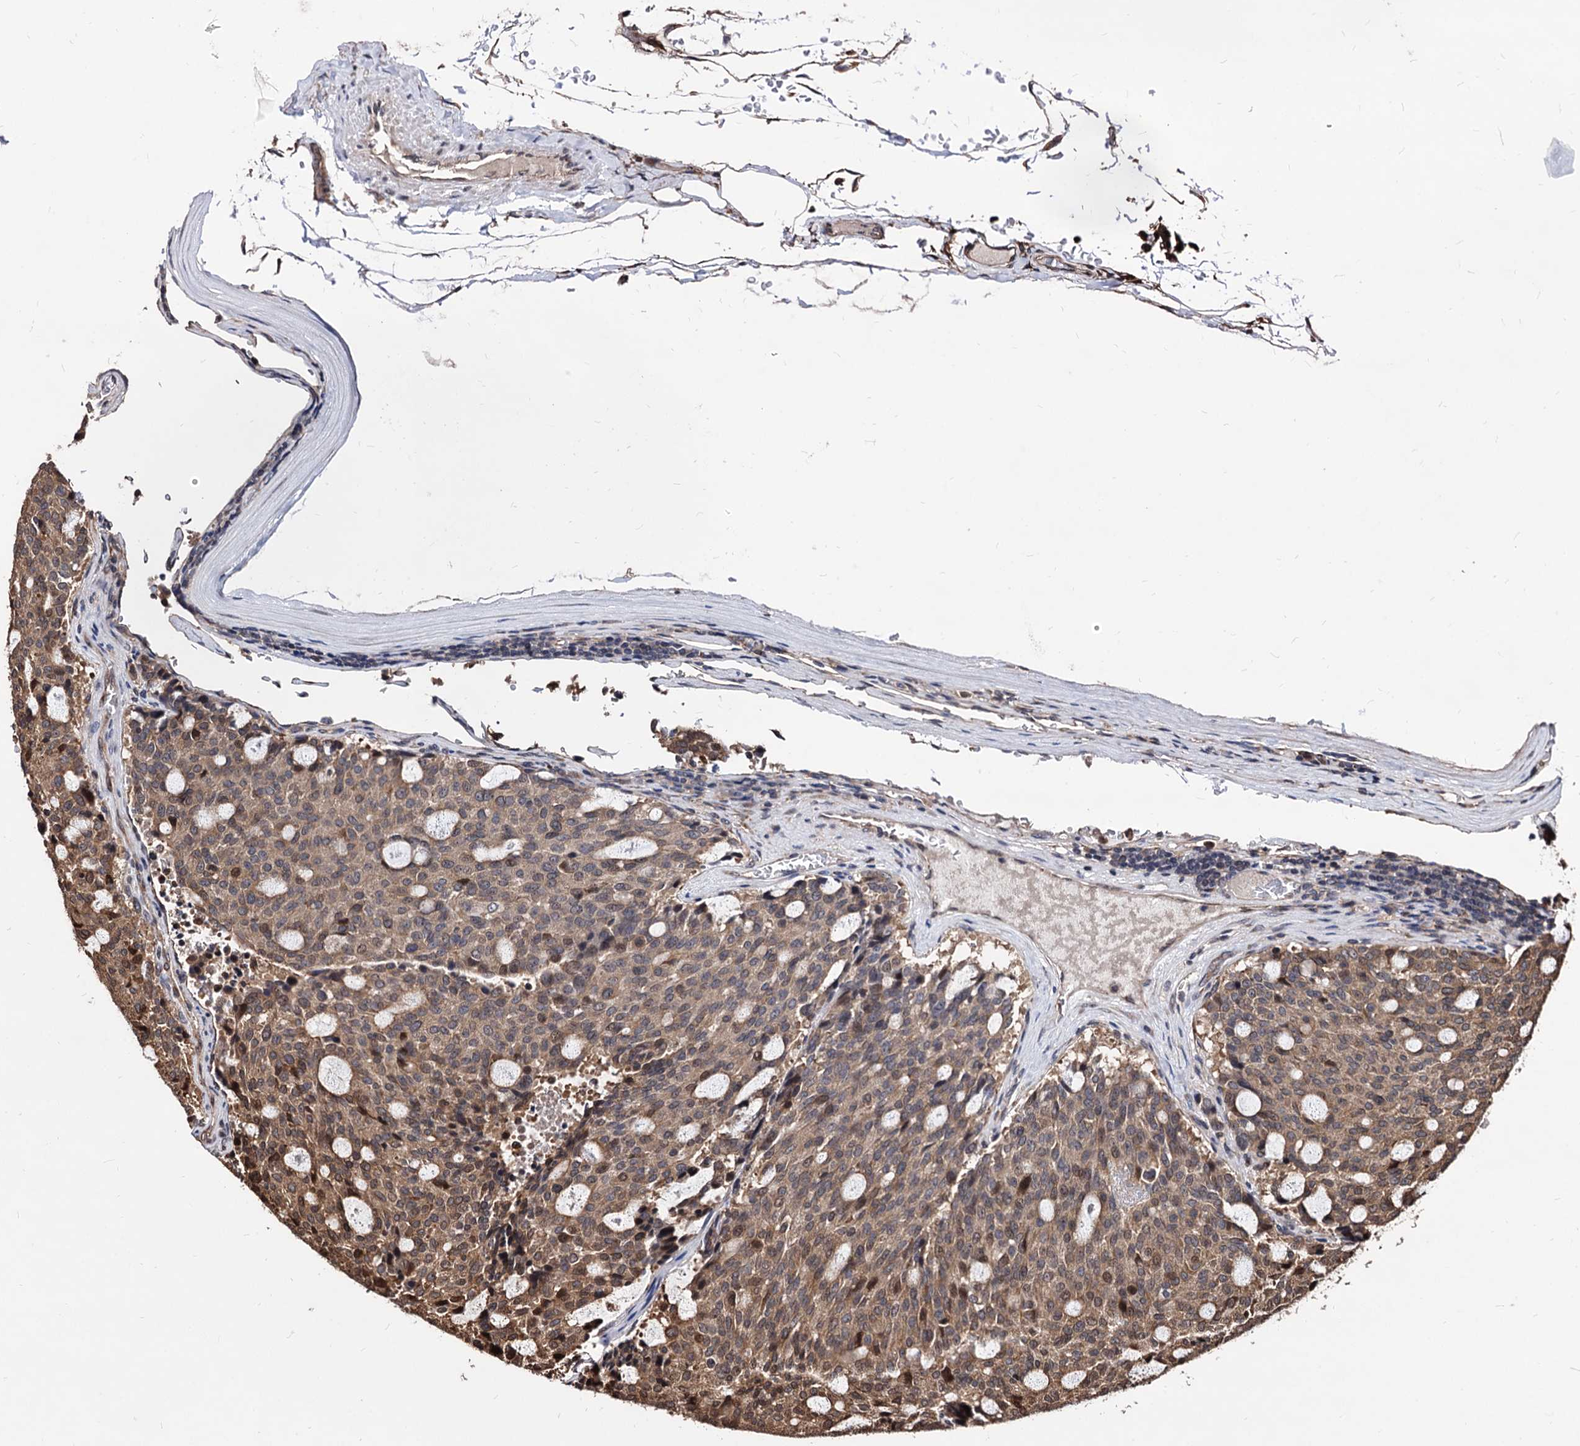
{"staining": {"intensity": "moderate", "quantity": "25%-75%", "location": "cytoplasmic/membranous"}, "tissue": "carcinoid", "cell_type": "Tumor cells", "image_type": "cancer", "snomed": [{"axis": "morphology", "description": "Carcinoid, malignant, NOS"}, {"axis": "topography", "description": "Pancreas"}], "caption": "IHC of human carcinoid reveals medium levels of moderate cytoplasmic/membranous expression in about 25%-75% of tumor cells. Immunohistochemistry (ihc) stains the protein of interest in brown and the nuclei are stained blue.", "gene": "ANKRD12", "patient": {"sex": "female", "age": 54}}